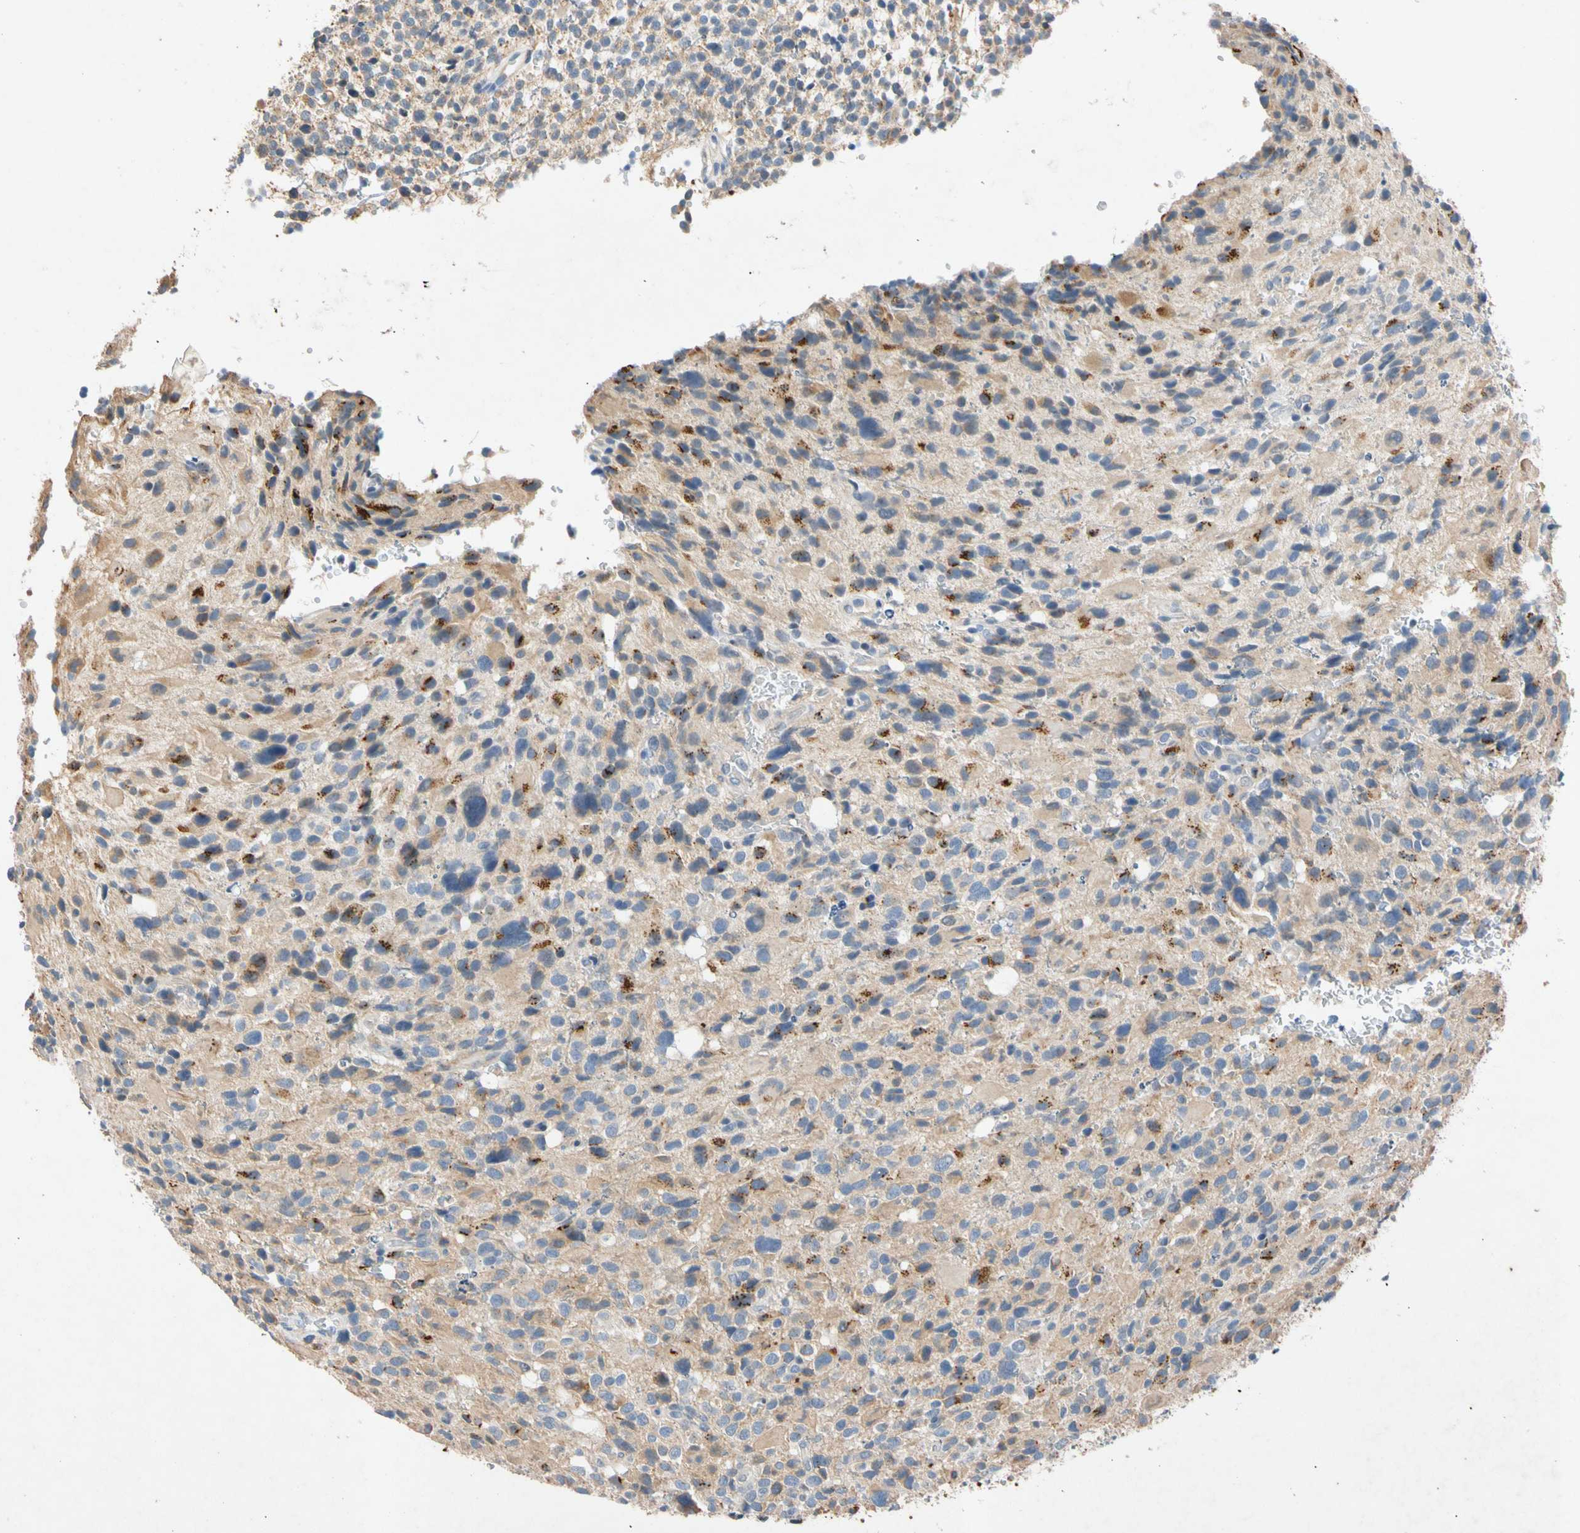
{"staining": {"intensity": "strong", "quantity": "<25%", "location": "cytoplasmic/membranous"}, "tissue": "glioma", "cell_type": "Tumor cells", "image_type": "cancer", "snomed": [{"axis": "morphology", "description": "Glioma, malignant, High grade"}, {"axis": "topography", "description": "Brain"}], "caption": "Malignant glioma (high-grade) tissue exhibits strong cytoplasmic/membranous staining in approximately <25% of tumor cells", "gene": "GASK1B", "patient": {"sex": "male", "age": 48}}